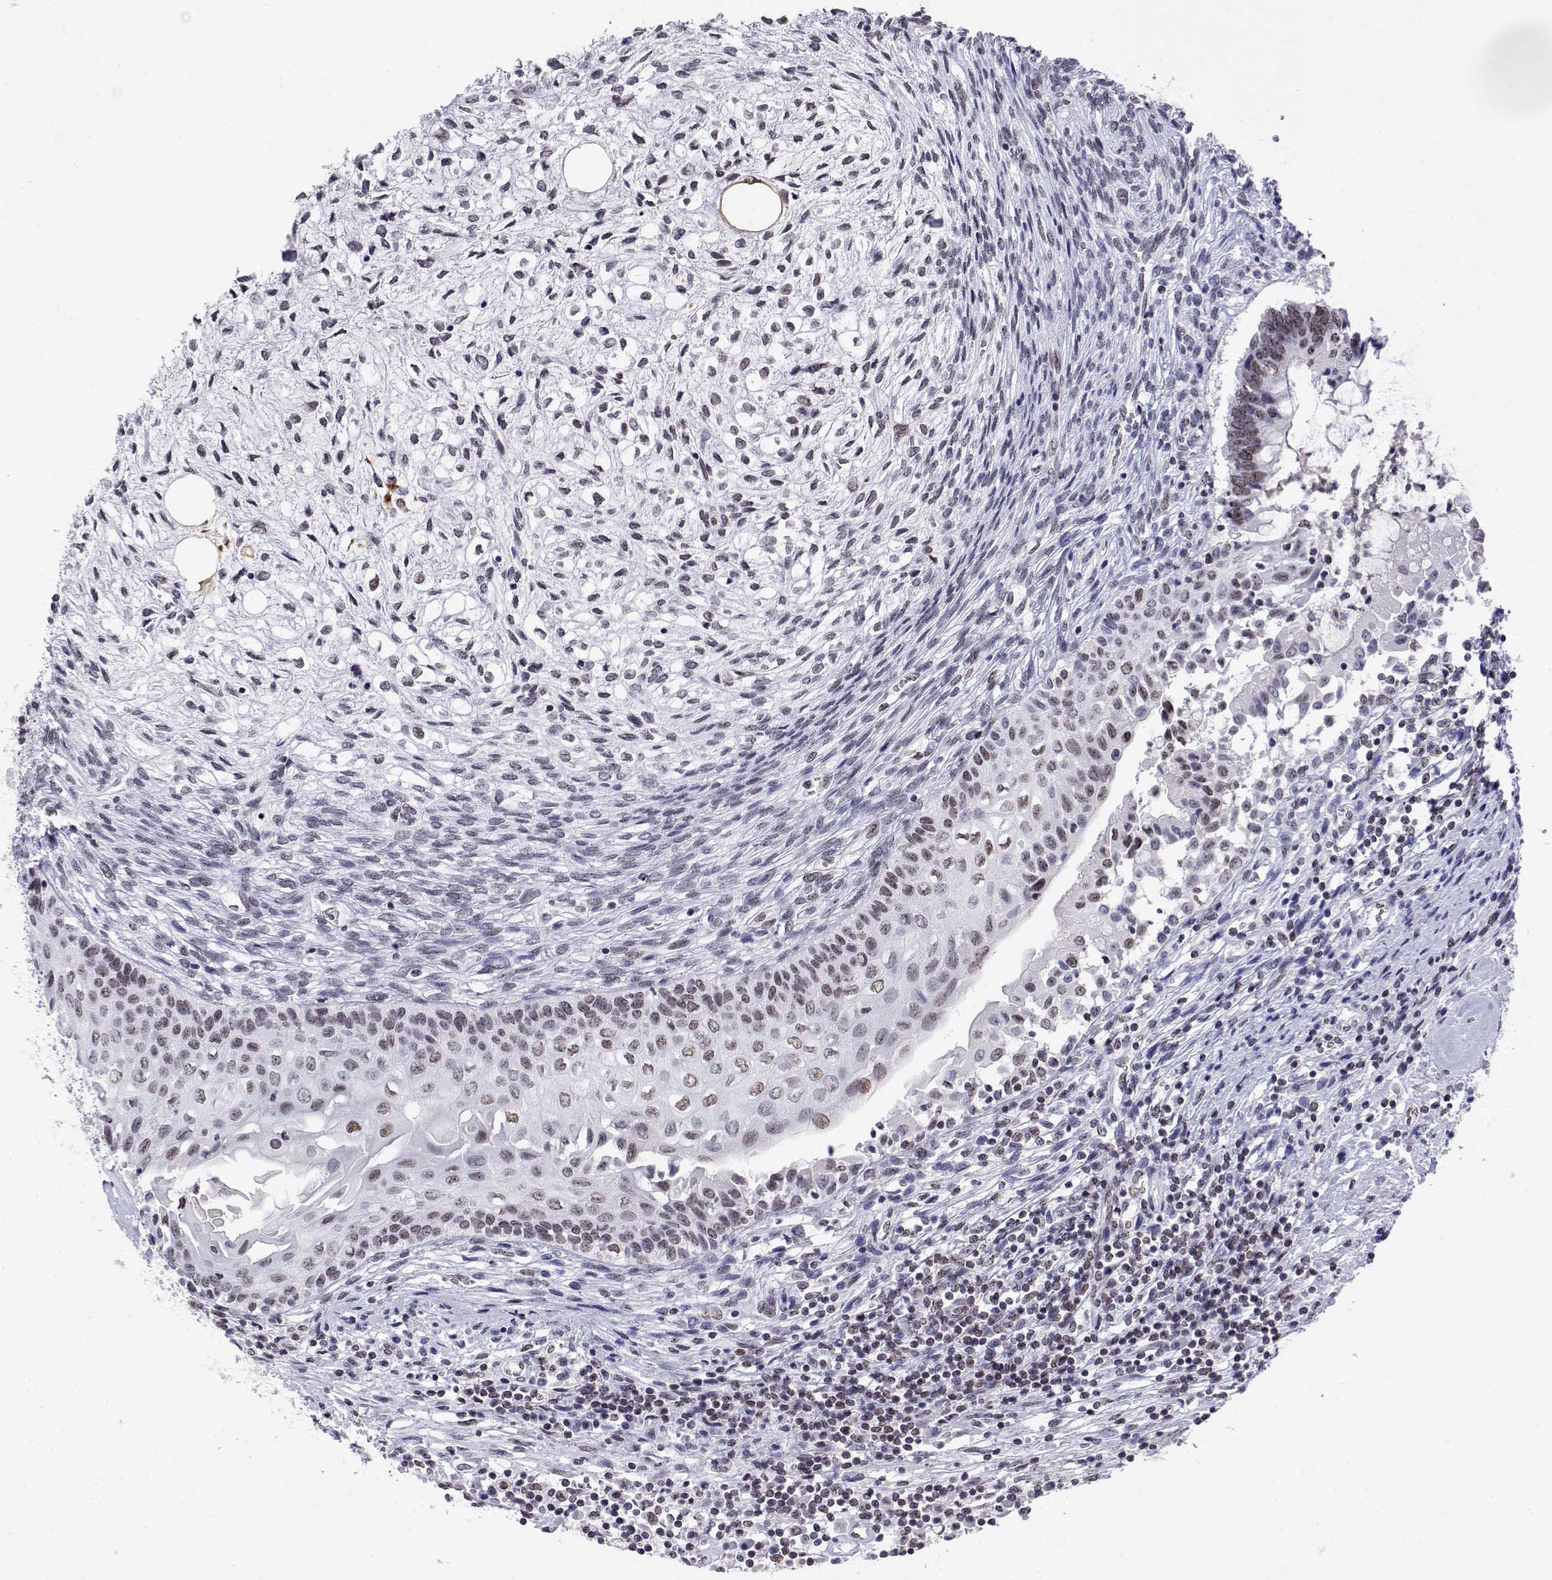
{"staining": {"intensity": "negative", "quantity": "none", "location": "none"}, "tissue": "testis cancer", "cell_type": "Tumor cells", "image_type": "cancer", "snomed": [{"axis": "morphology", "description": "Carcinoma, Embryonal, NOS"}, {"axis": "topography", "description": "Testis"}], "caption": "DAB immunohistochemical staining of embryonal carcinoma (testis) displays no significant positivity in tumor cells. Brightfield microscopy of immunohistochemistry stained with DAB (brown) and hematoxylin (blue), captured at high magnification.", "gene": "POLDIP3", "patient": {"sex": "male", "age": 37}}